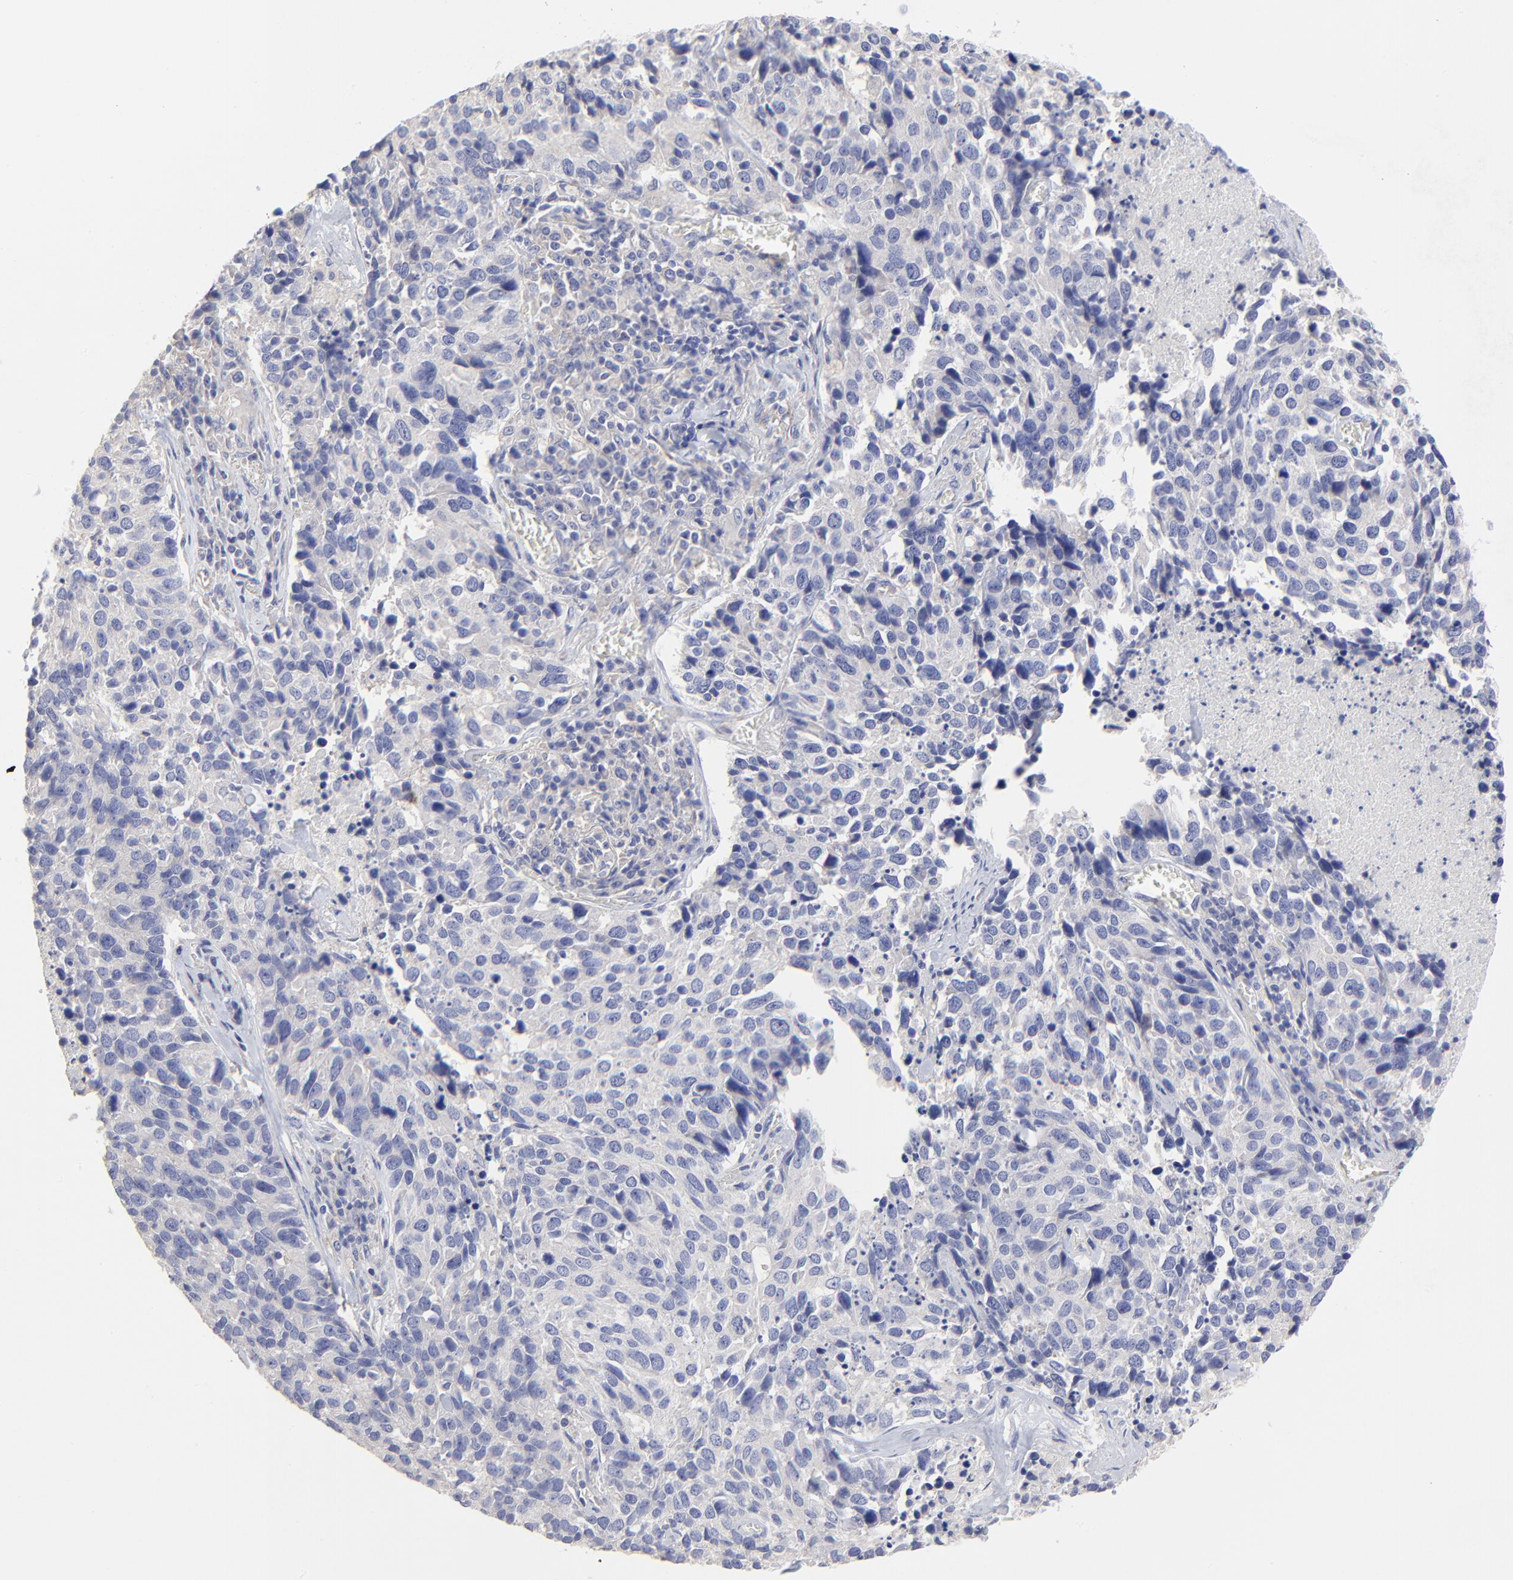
{"staining": {"intensity": "negative", "quantity": "none", "location": "none"}, "tissue": "lung cancer", "cell_type": "Tumor cells", "image_type": "cancer", "snomed": [{"axis": "morphology", "description": "Neoplasm, malignant, NOS"}, {"axis": "topography", "description": "Lung"}], "caption": "IHC micrograph of neoplastic tissue: lung malignant neoplasm stained with DAB exhibits no significant protein staining in tumor cells.", "gene": "SULF2", "patient": {"sex": "female", "age": 76}}